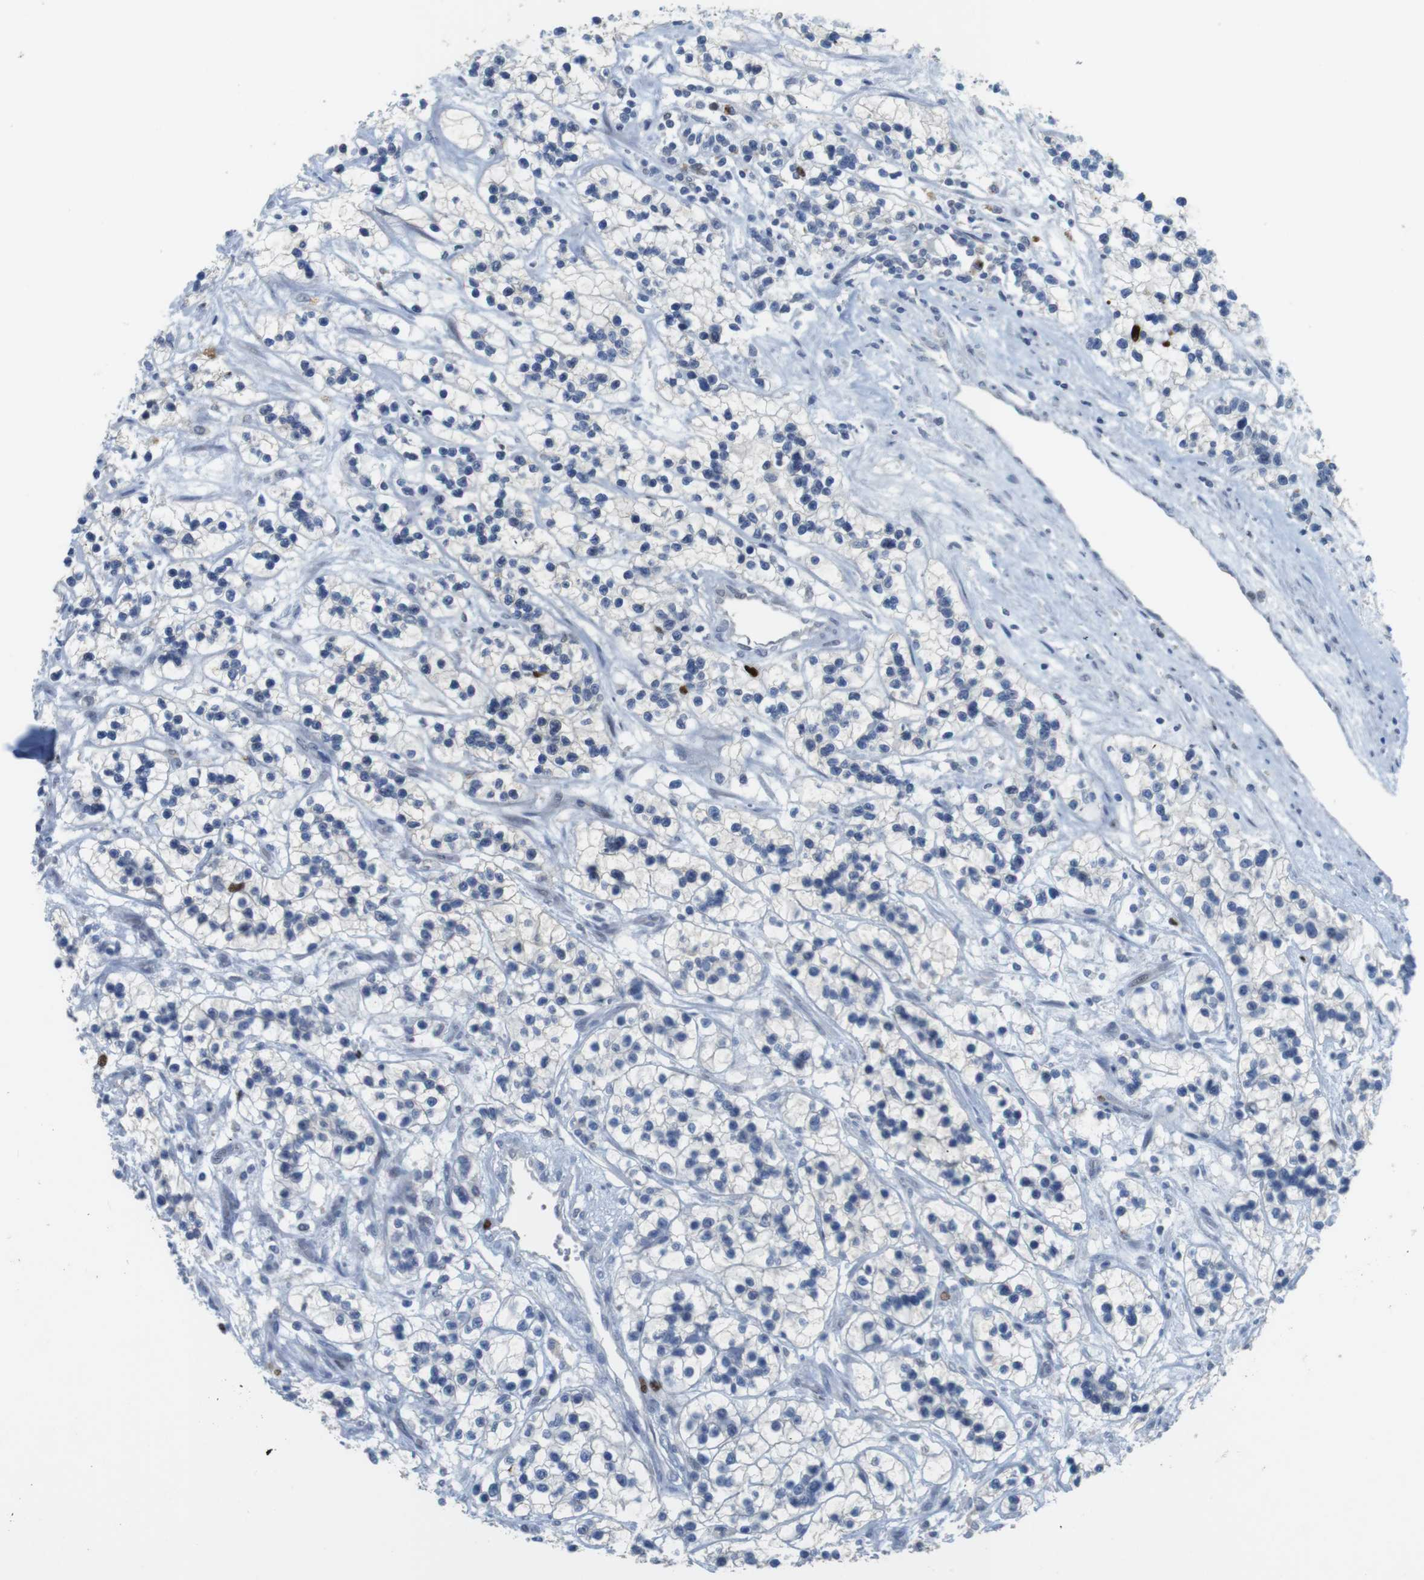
{"staining": {"intensity": "negative", "quantity": "none", "location": "none"}, "tissue": "renal cancer", "cell_type": "Tumor cells", "image_type": "cancer", "snomed": [{"axis": "morphology", "description": "Adenocarcinoma, NOS"}, {"axis": "topography", "description": "Kidney"}], "caption": "Human renal cancer stained for a protein using IHC demonstrates no expression in tumor cells.", "gene": "KPNA2", "patient": {"sex": "female", "age": 57}}